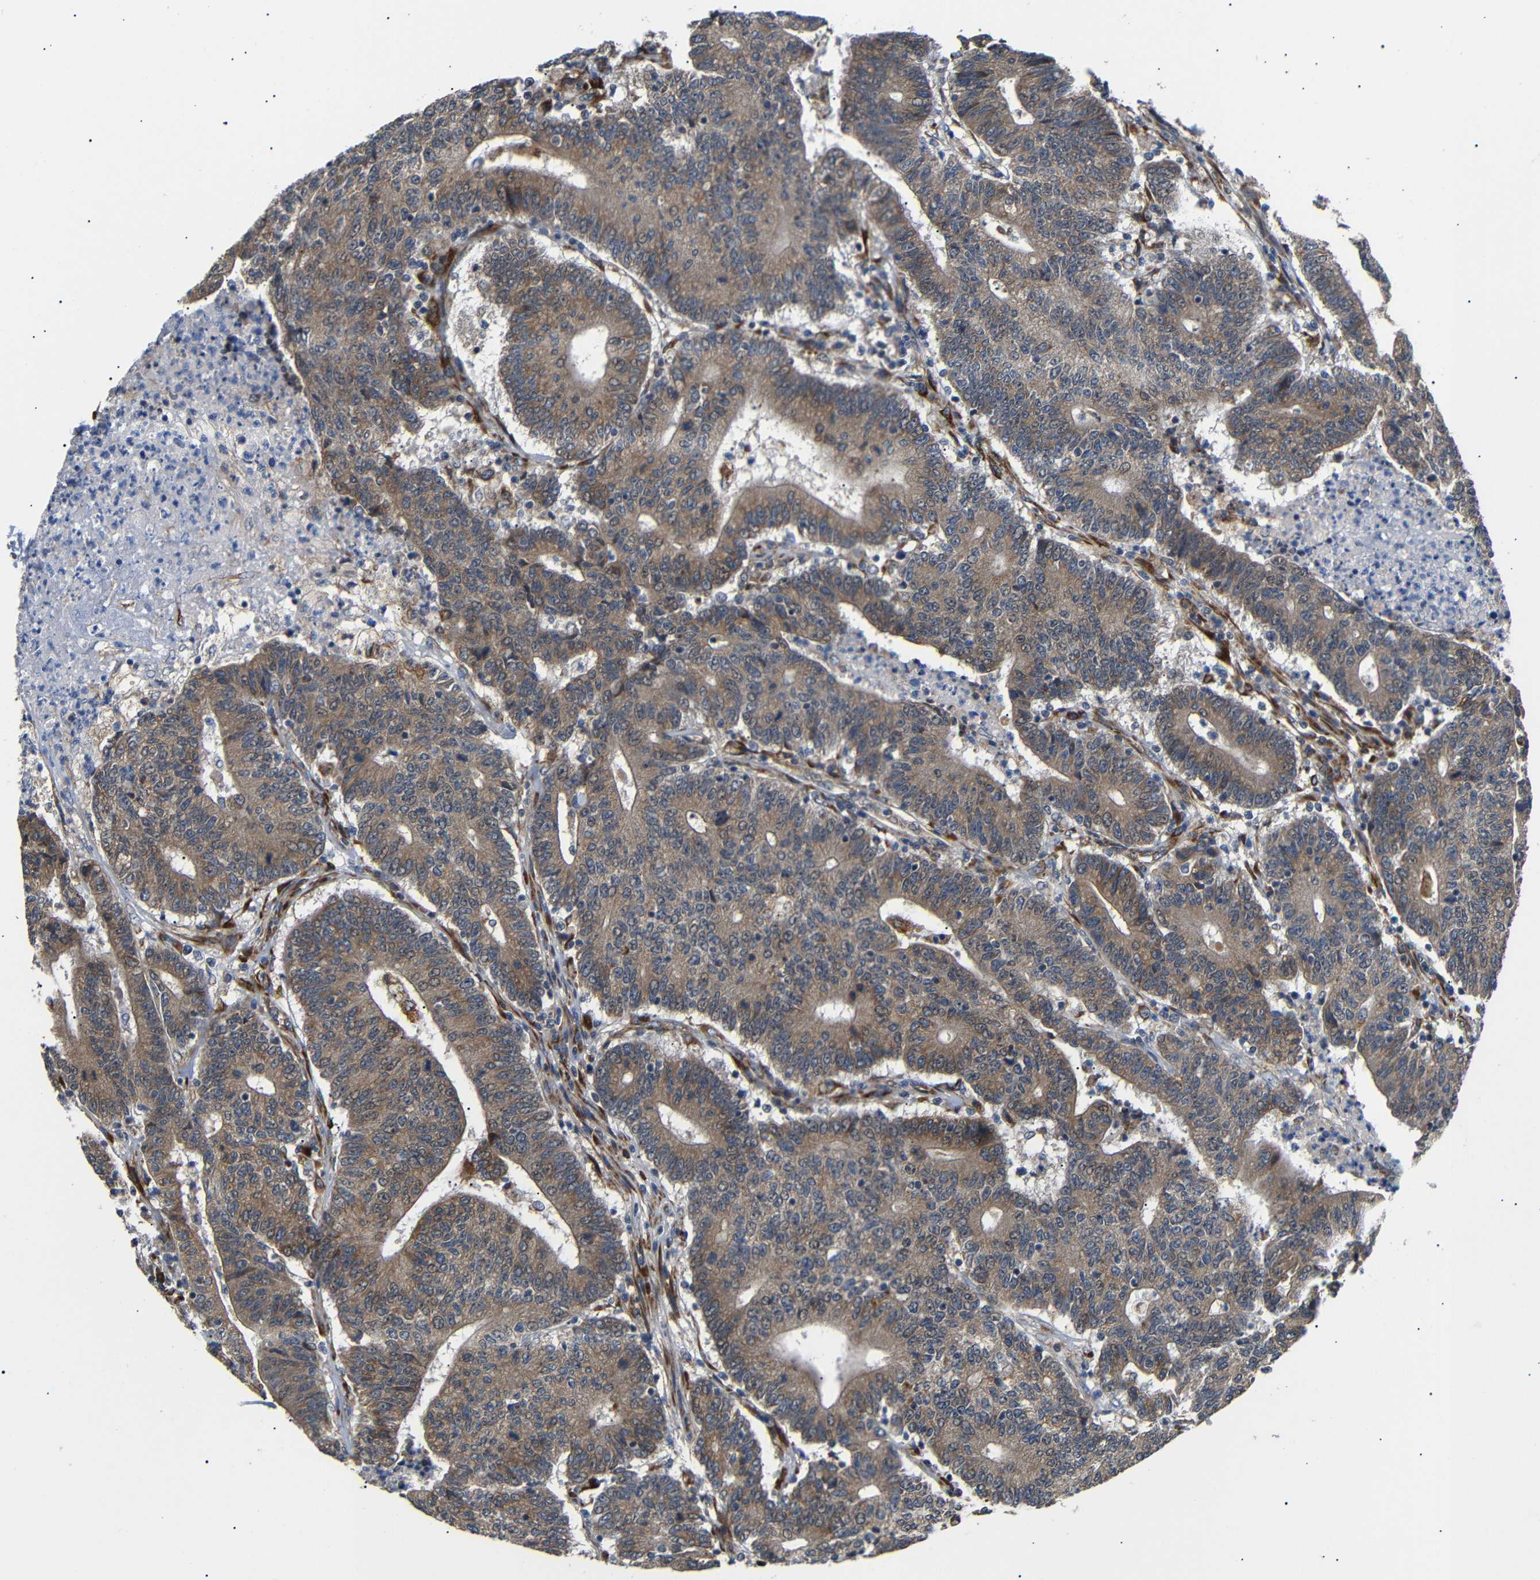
{"staining": {"intensity": "moderate", "quantity": ">75%", "location": "cytoplasmic/membranous"}, "tissue": "colorectal cancer", "cell_type": "Tumor cells", "image_type": "cancer", "snomed": [{"axis": "morphology", "description": "Normal tissue, NOS"}, {"axis": "morphology", "description": "Adenocarcinoma, NOS"}, {"axis": "topography", "description": "Colon"}], "caption": "This micrograph shows immunohistochemistry staining of adenocarcinoma (colorectal), with medium moderate cytoplasmic/membranous positivity in about >75% of tumor cells.", "gene": "KANK4", "patient": {"sex": "female", "age": 75}}